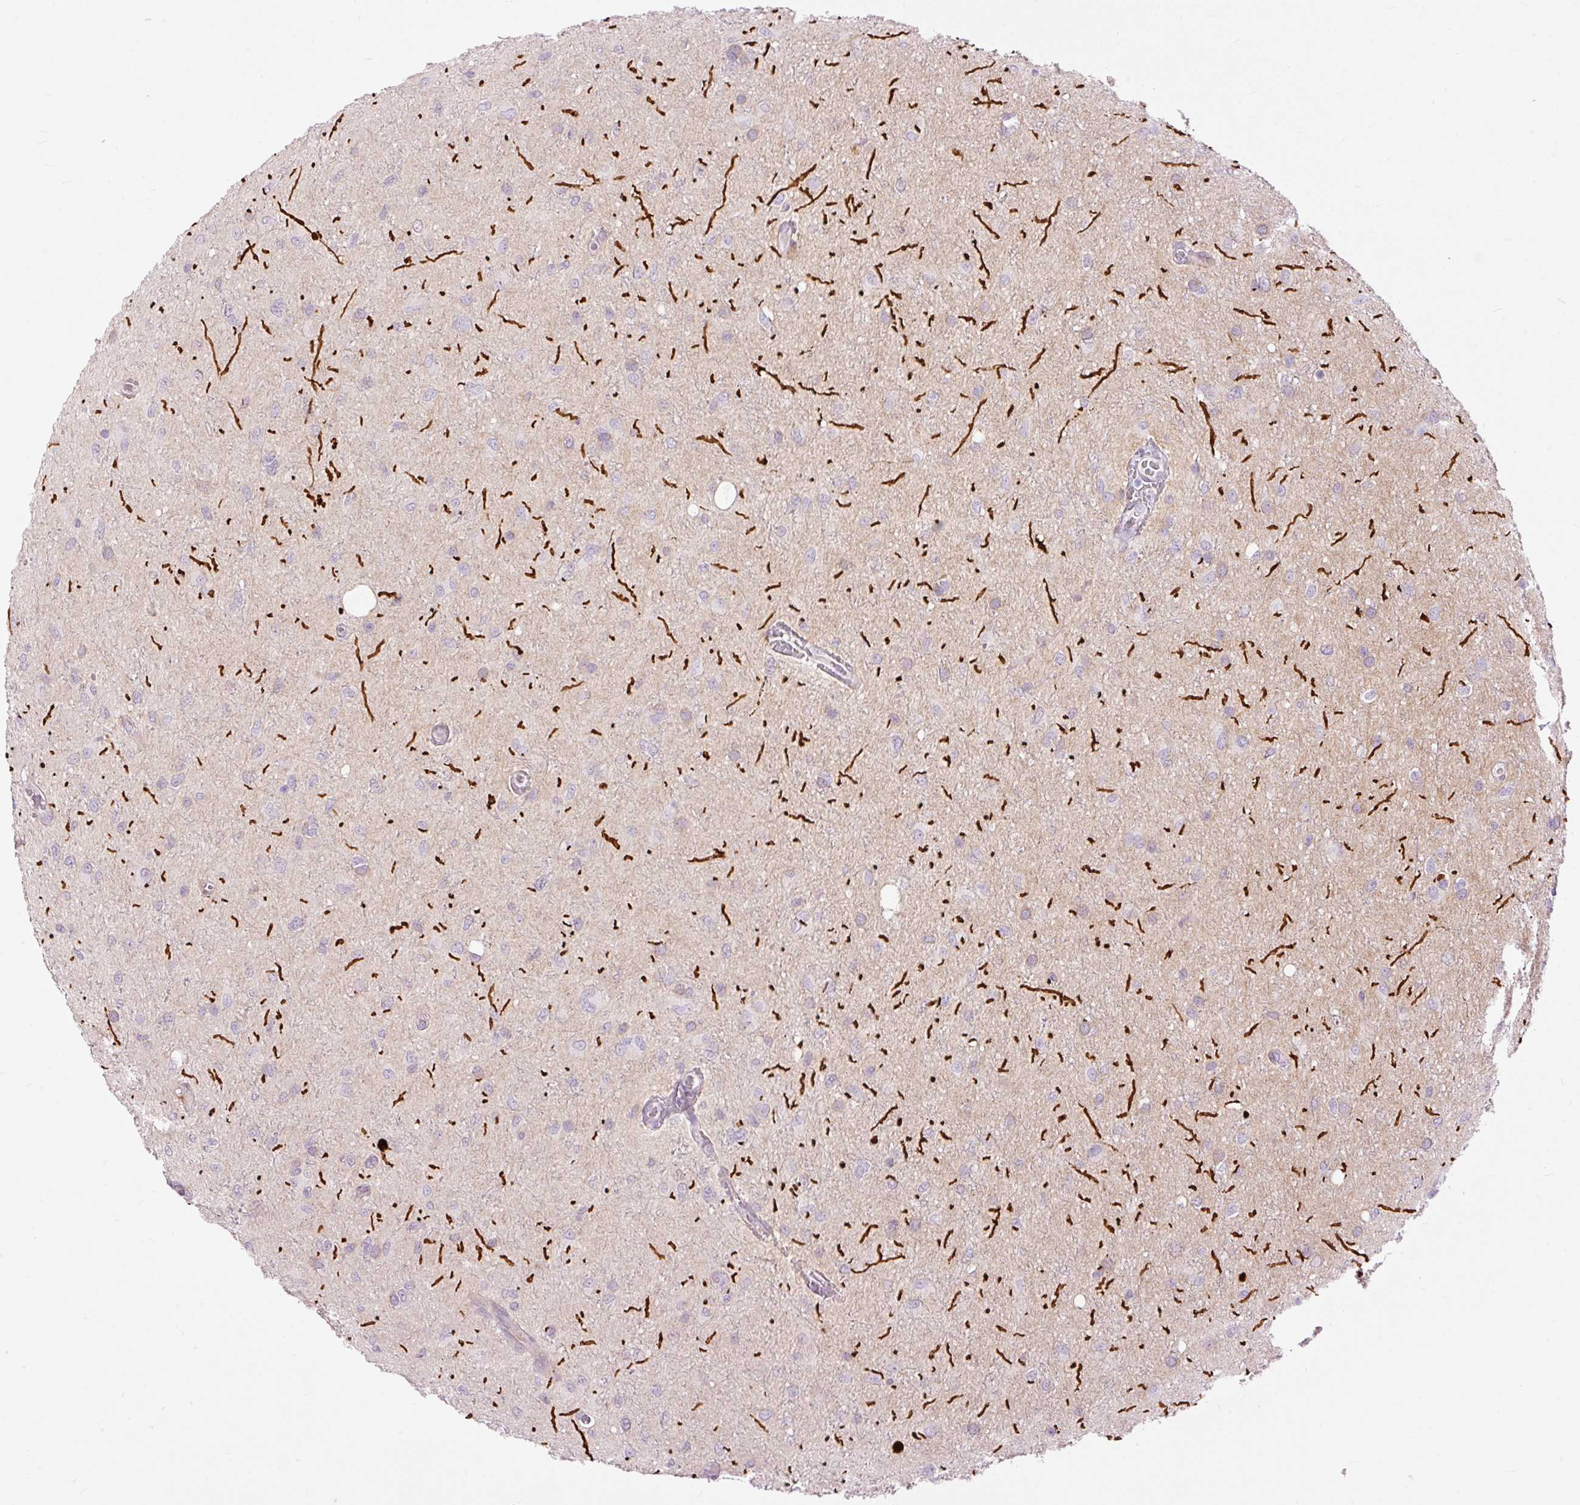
{"staining": {"intensity": "negative", "quantity": "none", "location": "none"}, "tissue": "glioma", "cell_type": "Tumor cells", "image_type": "cancer", "snomed": [{"axis": "morphology", "description": "Glioma, malignant, Low grade"}, {"axis": "topography", "description": "Cerebellum"}], "caption": "Malignant glioma (low-grade) was stained to show a protein in brown. There is no significant positivity in tumor cells.", "gene": "FCRL4", "patient": {"sex": "female", "age": 5}}